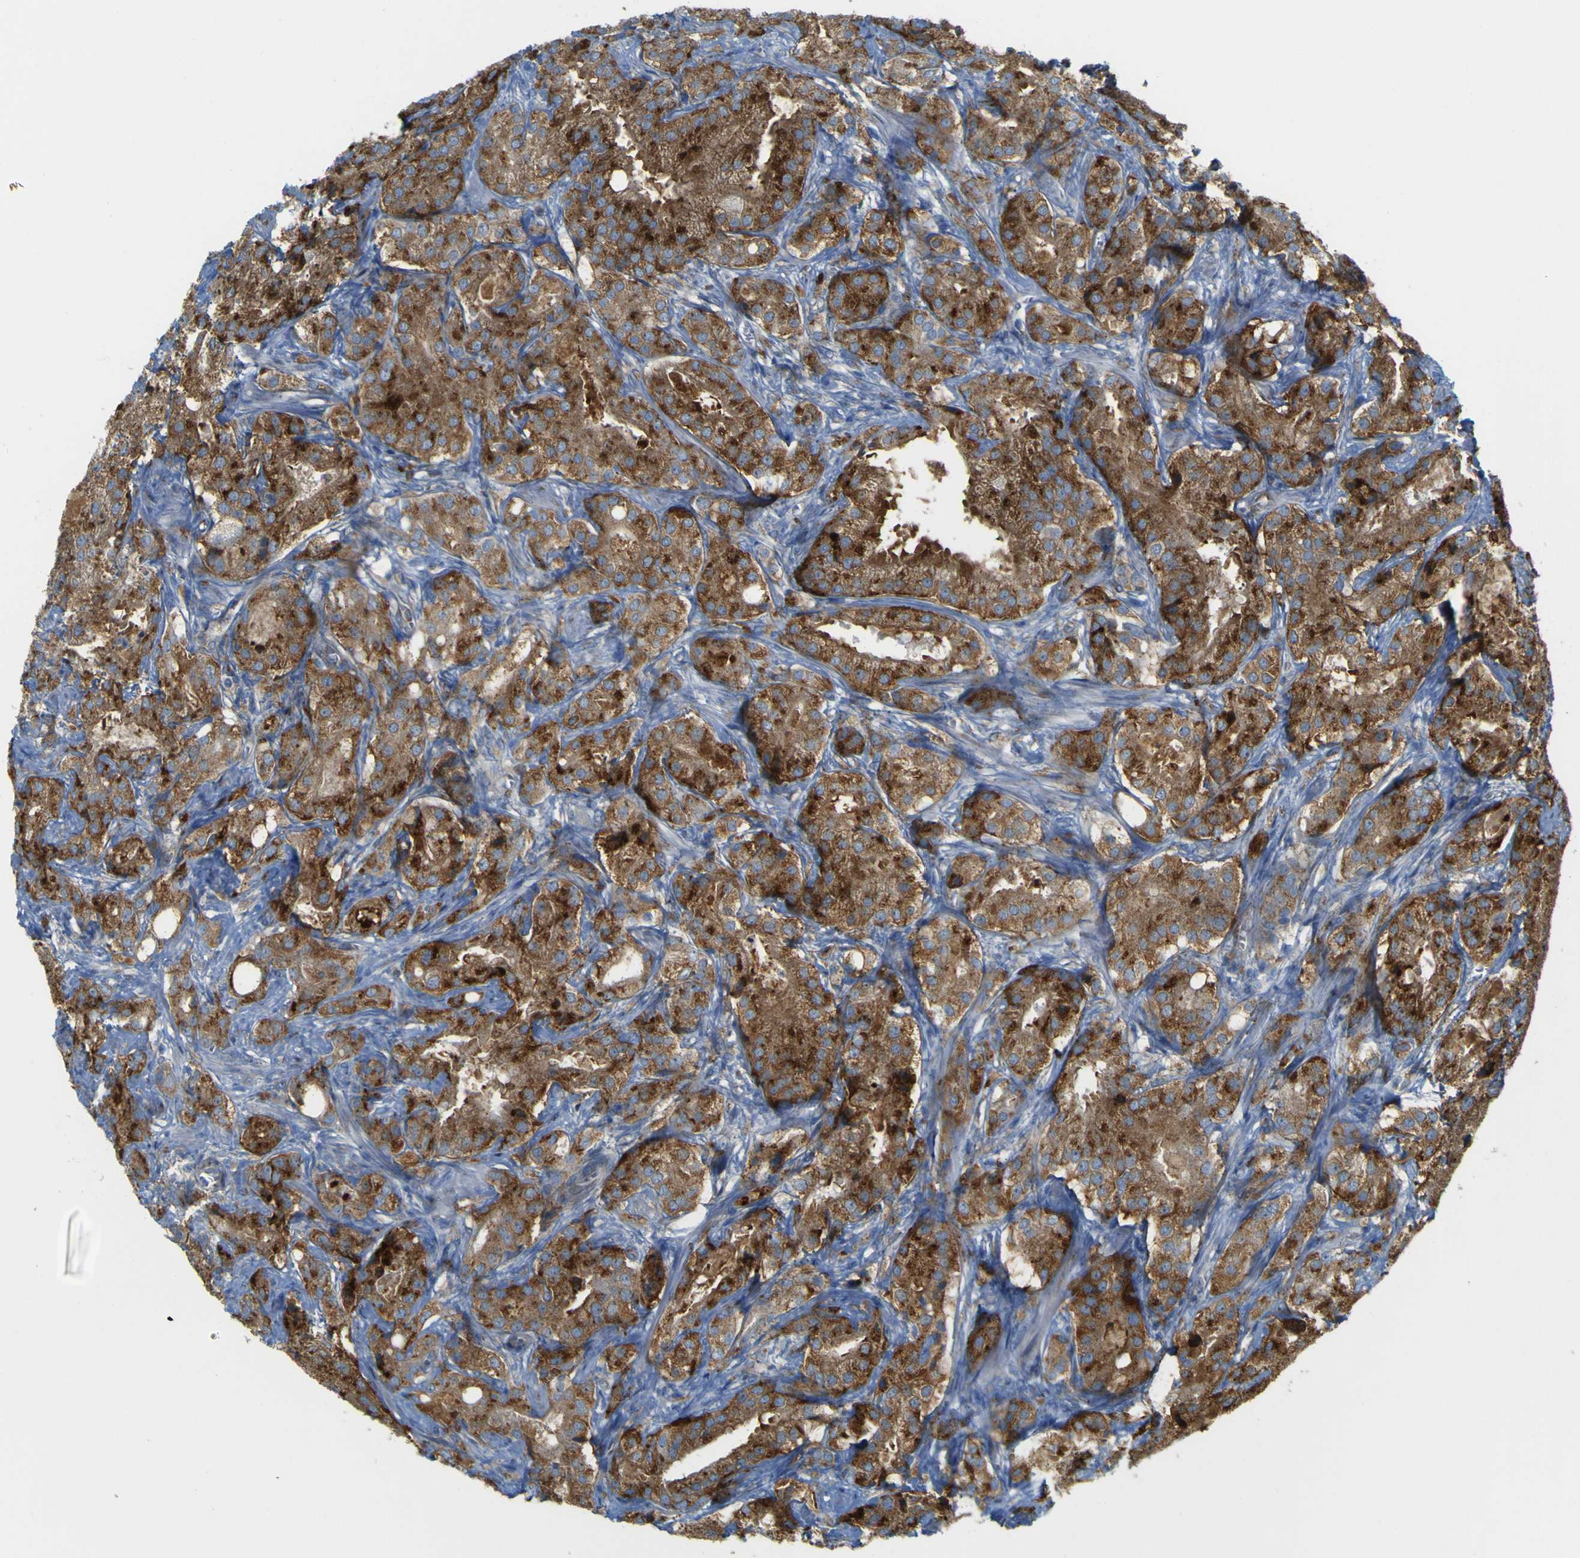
{"staining": {"intensity": "strong", "quantity": ">75%", "location": "cytoplasmic/membranous"}, "tissue": "prostate cancer", "cell_type": "Tumor cells", "image_type": "cancer", "snomed": [{"axis": "morphology", "description": "Adenocarcinoma, High grade"}, {"axis": "topography", "description": "Prostate"}], "caption": "Approximately >75% of tumor cells in prostate adenocarcinoma (high-grade) exhibit strong cytoplasmic/membranous protein positivity as visualized by brown immunohistochemical staining.", "gene": "IGF2R", "patient": {"sex": "male", "age": 64}}